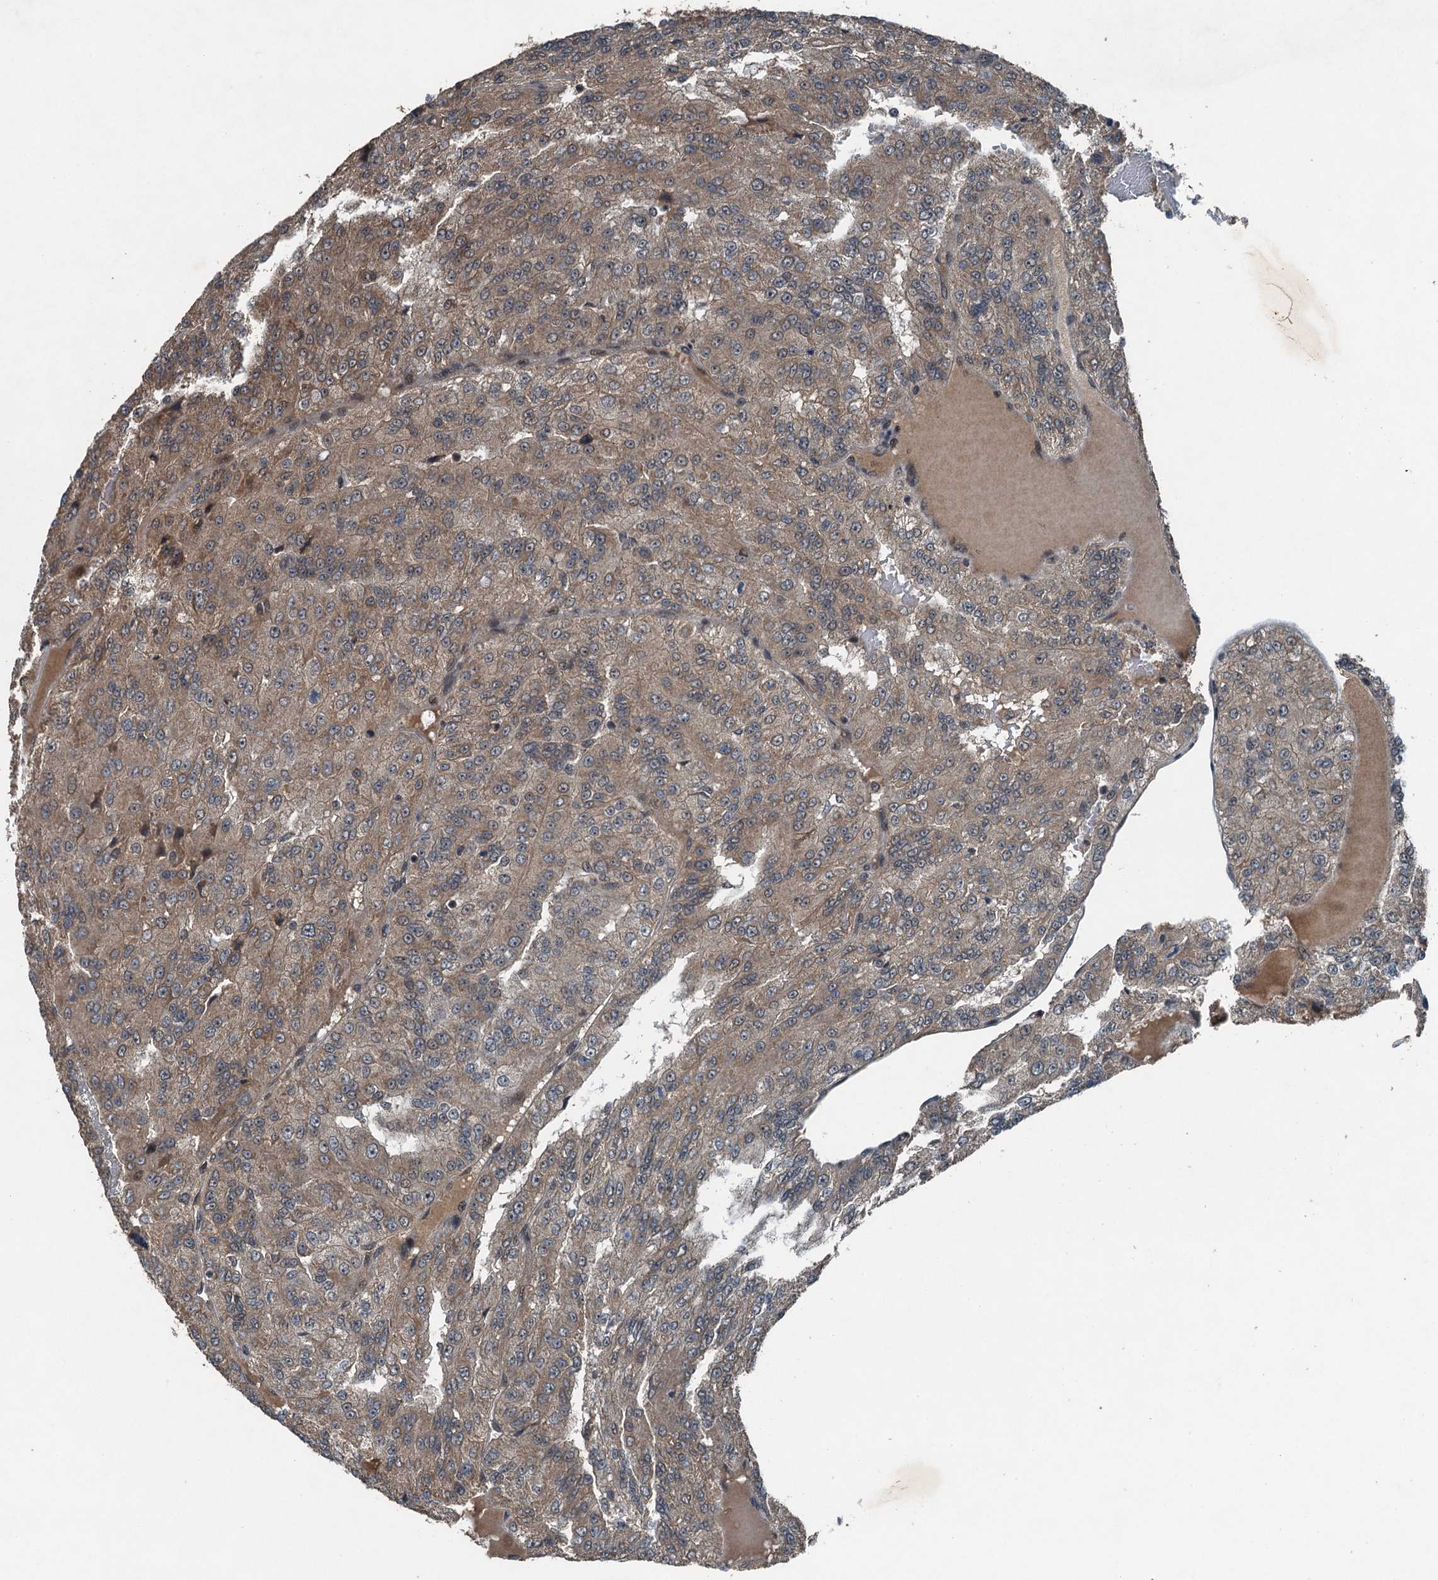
{"staining": {"intensity": "weak", "quantity": "25%-75%", "location": "cytoplasmic/membranous"}, "tissue": "renal cancer", "cell_type": "Tumor cells", "image_type": "cancer", "snomed": [{"axis": "morphology", "description": "Adenocarcinoma, NOS"}, {"axis": "topography", "description": "Kidney"}], "caption": "Weak cytoplasmic/membranous staining for a protein is appreciated in about 25%-75% of tumor cells of renal adenocarcinoma using immunohistochemistry.", "gene": "UBXN6", "patient": {"sex": "female", "age": 63}}